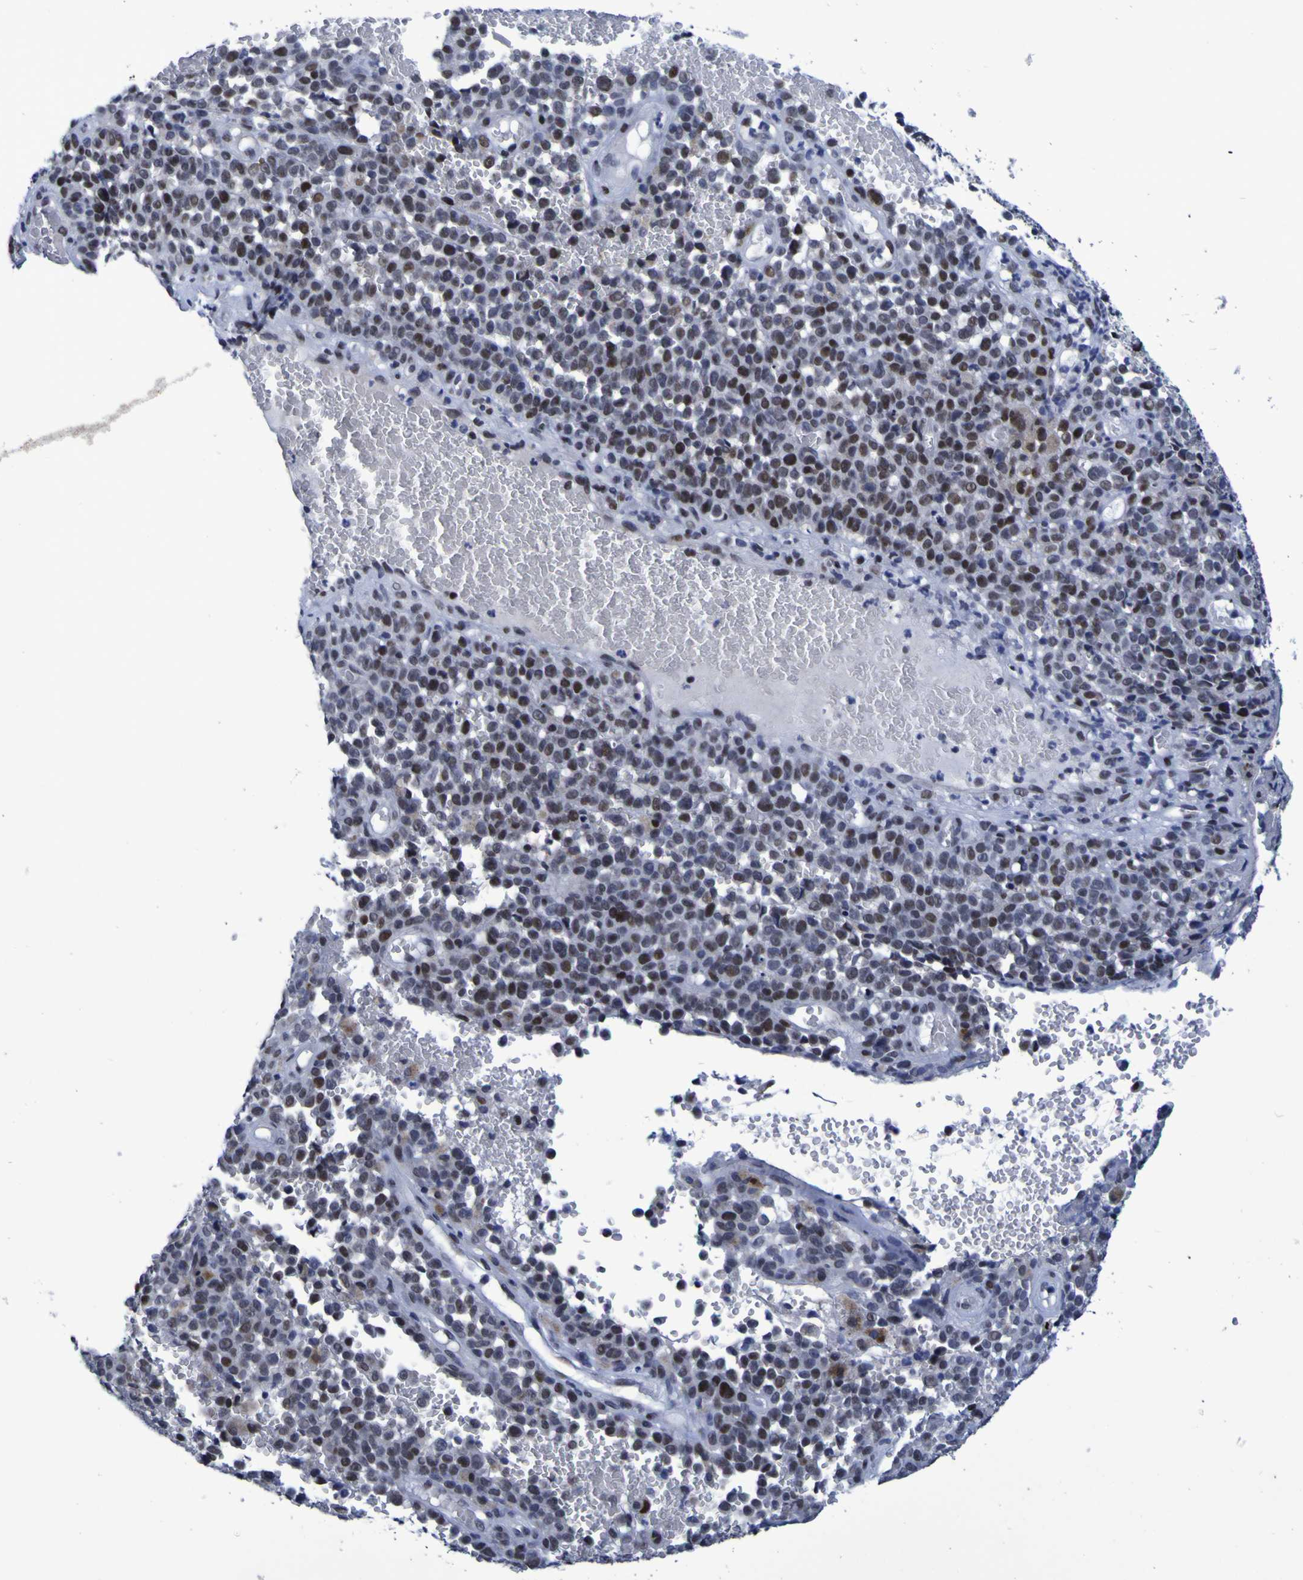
{"staining": {"intensity": "moderate", "quantity": "25%-75%", "location": "cytoplasmic/membranous,nuclear"}, "tissue": "melanoma", "cell_type": "Tumor cells", "image_type": "cancer", "snomed": [{"axis": "morphology", "description": "Malignant melanoma, NOS"}, {"axis": "topography", "description": "Skin"}], "caption": "Malignant melanoma stained with a brown dye exhibits moderate cytoplasmic/membranous and nuclear positive staining in about 25%-75% of tumor cells.", "gene": "MBD3", "patient": {"sex": "female", "age": 82}}